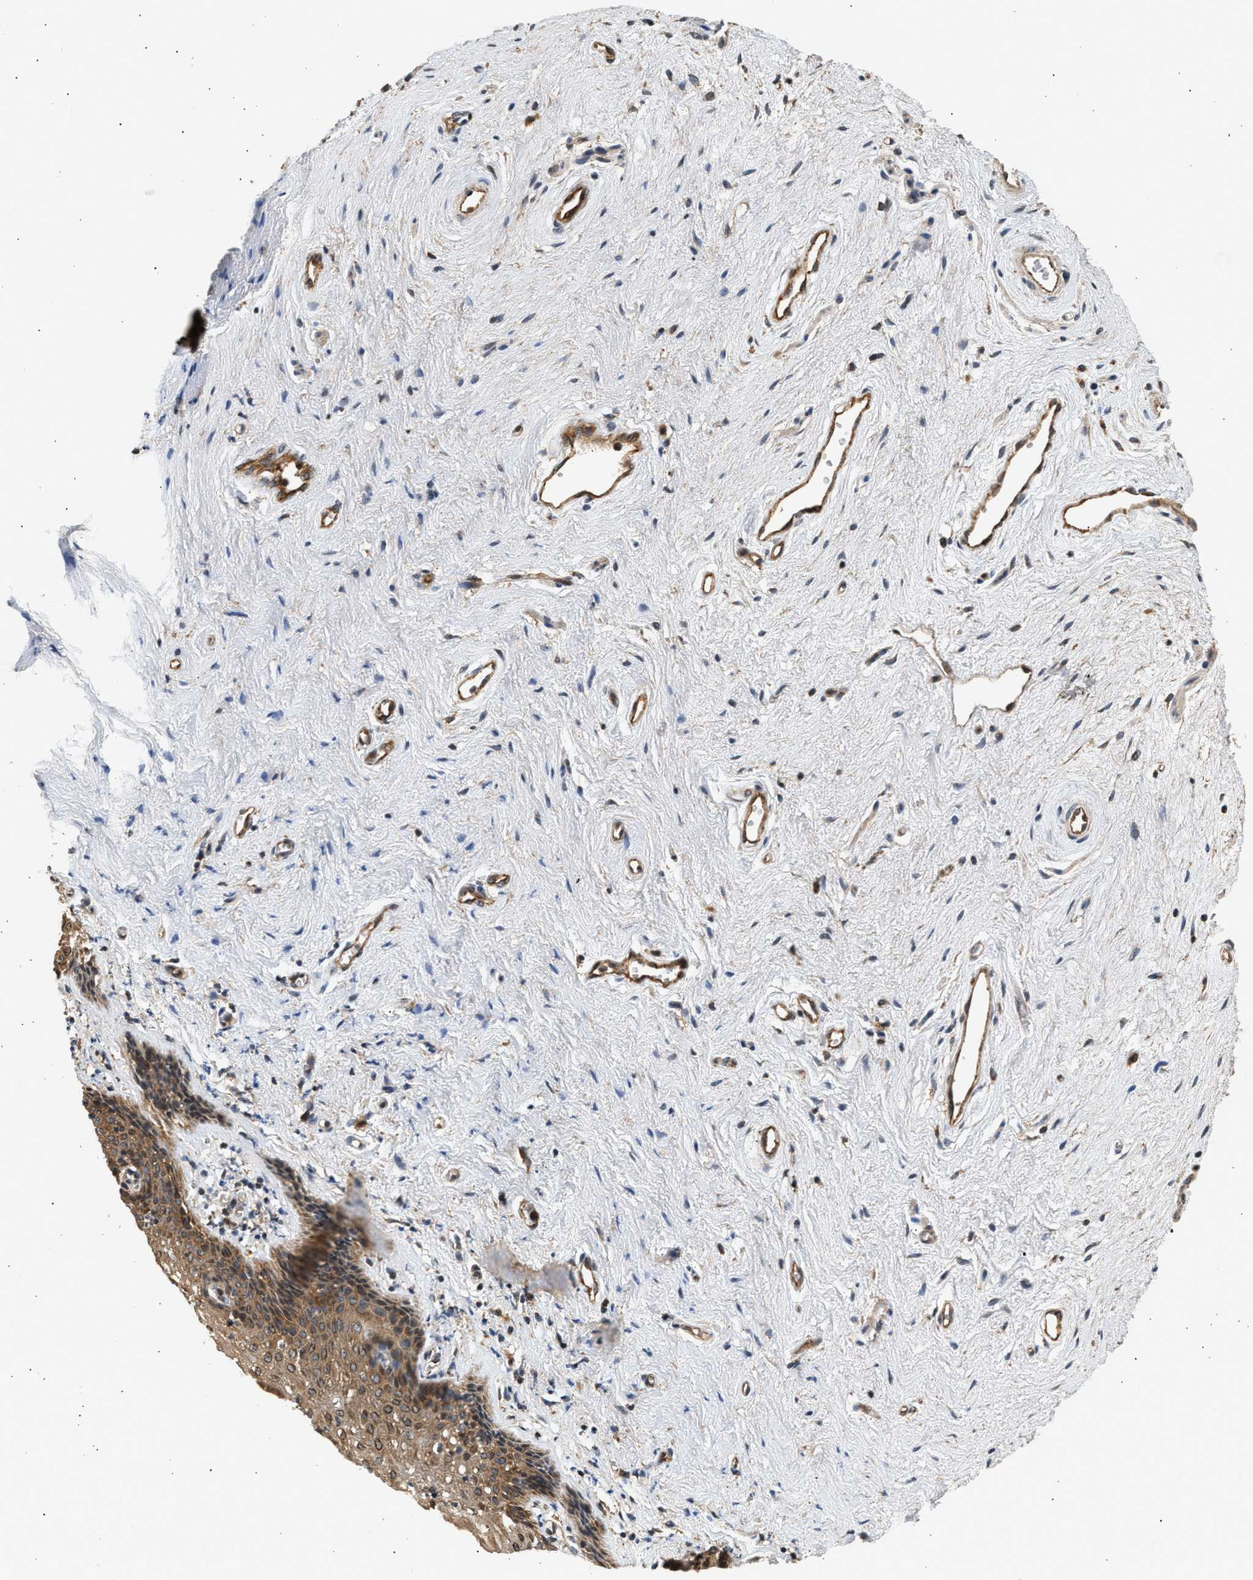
{"staining": {"intensity": "moderate", "quantity": ">75%", "location": "cytoplasmic/membranous"}, "tissue": "vagina", "cell_type": "Squamous epithelial cells", "image_type": "normal", "snomed": [{"axis": "morphology", "description": "Normal tissue, NOS"}, {"axis": "topography", "description": "Vagina"}], "caption": "A brown stain labels moderate cytoplasmic/membranous positivity of a protein in squamous epithelial cells of benign vagina. The staining is performed using DAB brown chromogen to label protein expression. The nuclei are counter-stained blue using hematoxylin.", "gene": "DUSP14", "patient": {"sex": "female", "age": 44}}